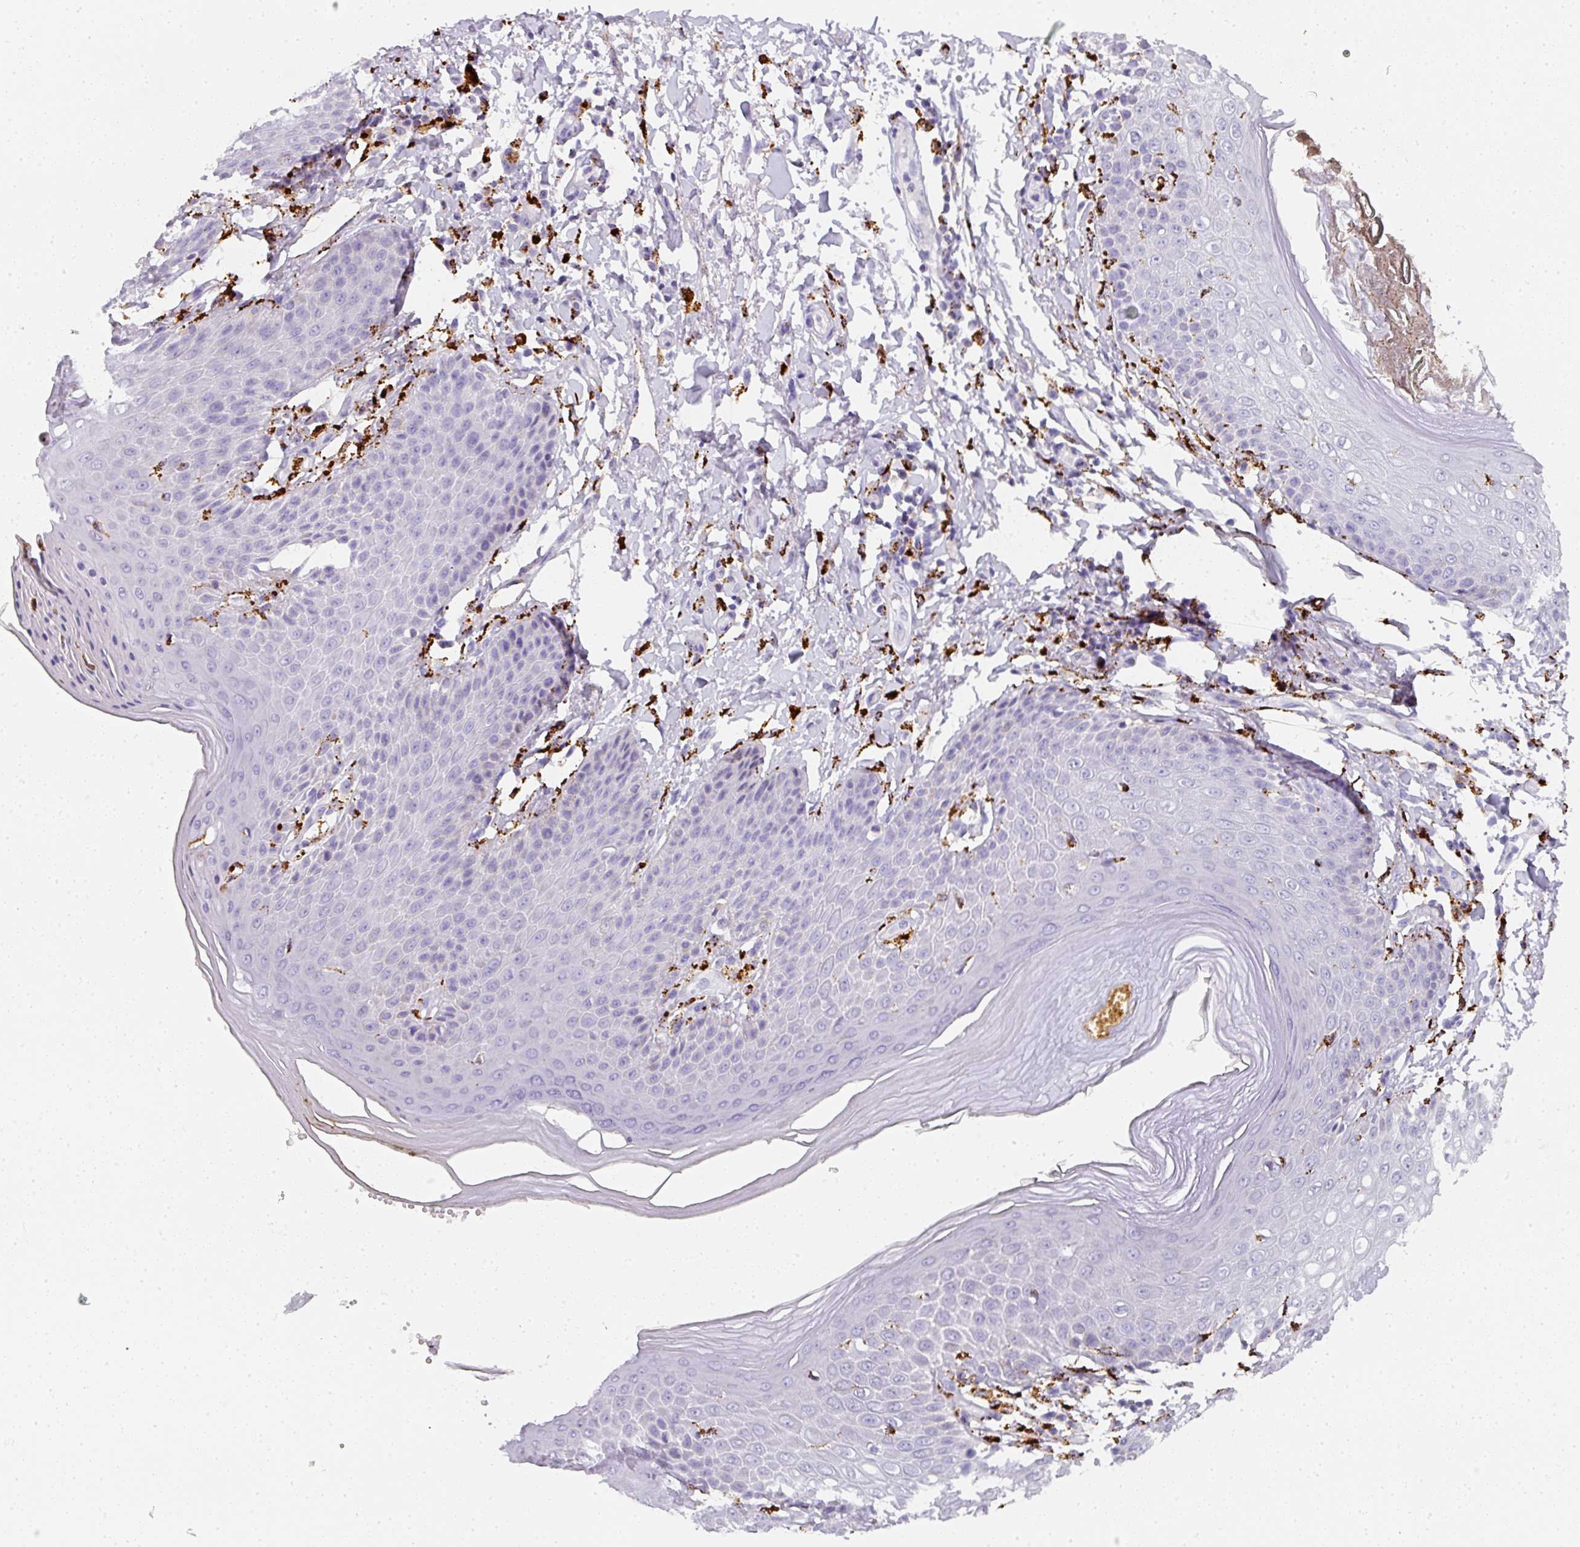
{"staining": {"intensity": "negative", "quantity": "none", "location": "none"}, "tissue": "skin", "cell_type": "Epidermal cells", "image_type": "normal", "snomed": [{"axis": "morphology", "description": "Normal tissue, NOS"}, {"axis": "topography", "description": "Peripheral nerve tissue"}], "caption": "DAB immunohistochemical staining of normal skin exhibits no significant positivity in epidermal cells.", "gene": "MMACHC", "patient": {"sex": "male", "age": 51}}